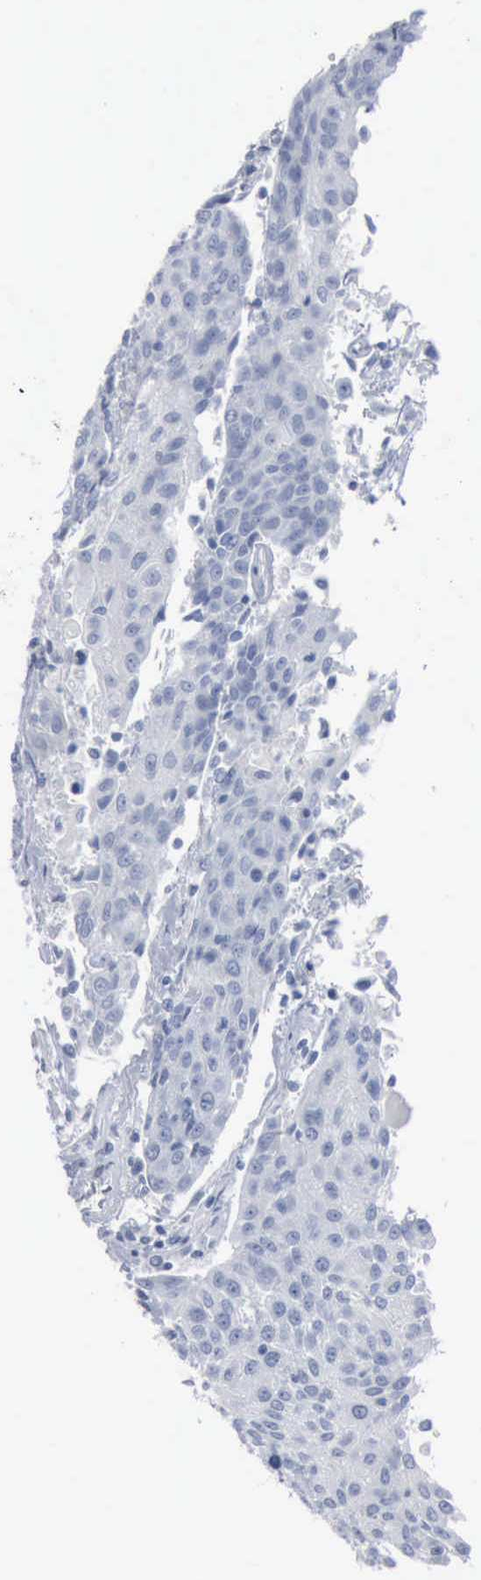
{"staining": {"intensity": "negative", "quantity": "none", "location": "none"}, "tissue": "urothelial cancer", "cell_type": "Tumor cells", "image_type": "cancer", "snomed": [{"axis": "morphology", "description": "Urothelial carcinoma, High grade"}, {"axis": "topography", "description": "Urinary bladder"}], "caption": "The histopathology image demonstrates no significant positivity in tumor cells of high-grade urothelial carcinoma.", "gene": "FGF2", "patient": {"sex": "female", "age": 85}}